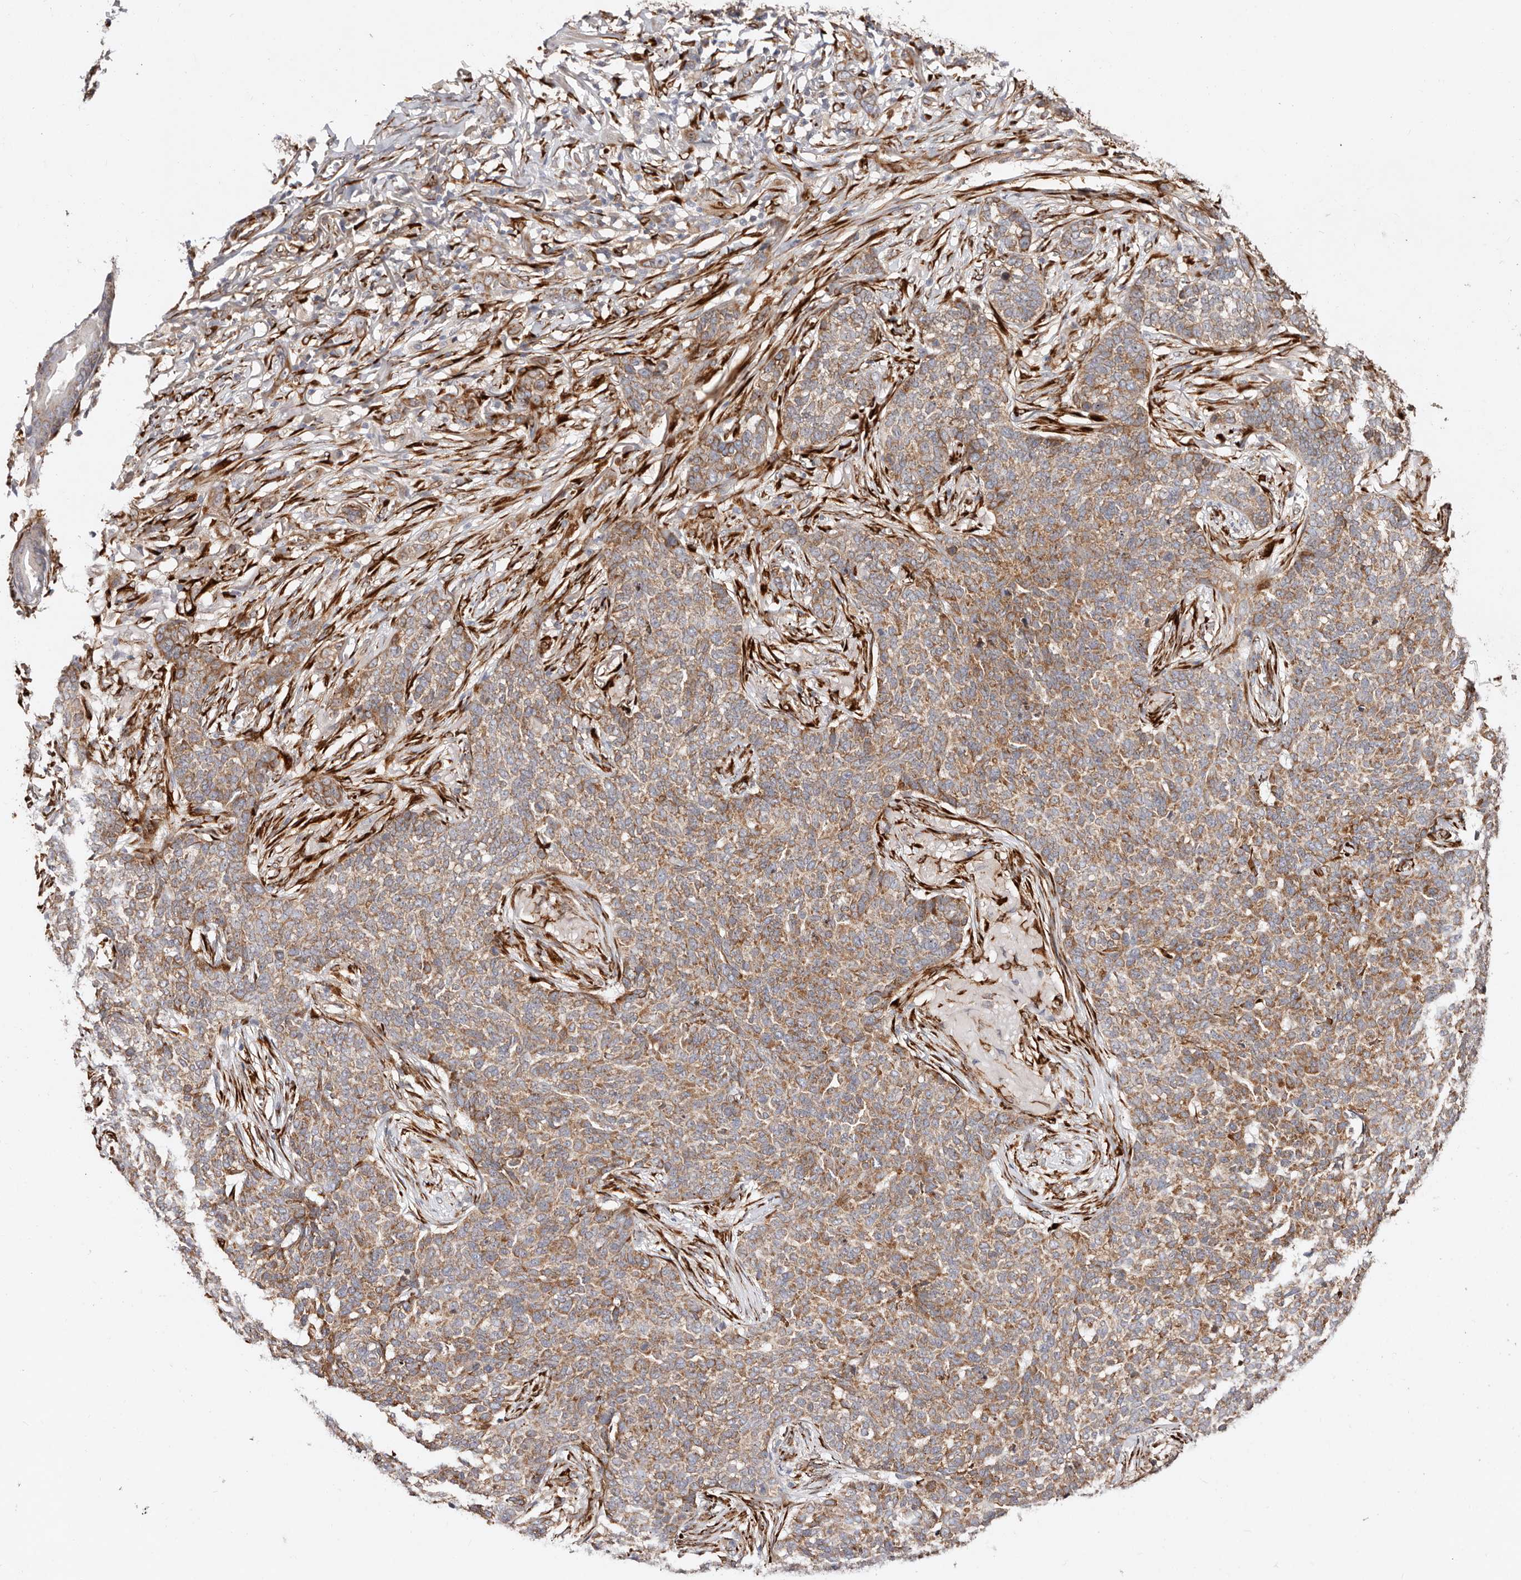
{"staining": {"intensity": "moderate", "quantity": ">75%", "location": "cytoplasmic/membranous"}, "tissue": "skin cancer", "cell_type": "Tumor cells", "image_type": "cancer", "snomed": [{"axis": "morphology", "description": "Basal cell carcinoma"}, {"axis": "topography", "description": "Skin"}], "caption": "Brown immunohistochemical staining in basal cell carcinoma (skin) demonstrates moderate cytoplasmic/membranous staining in about >75% of tumor cells. Using DAB (brown) and hematoxylin (blue) stains, captured at high magnification using brightfield microscopy.", "gene": "SERPINH1", "patient": {"sex": "male", "age": 85}}